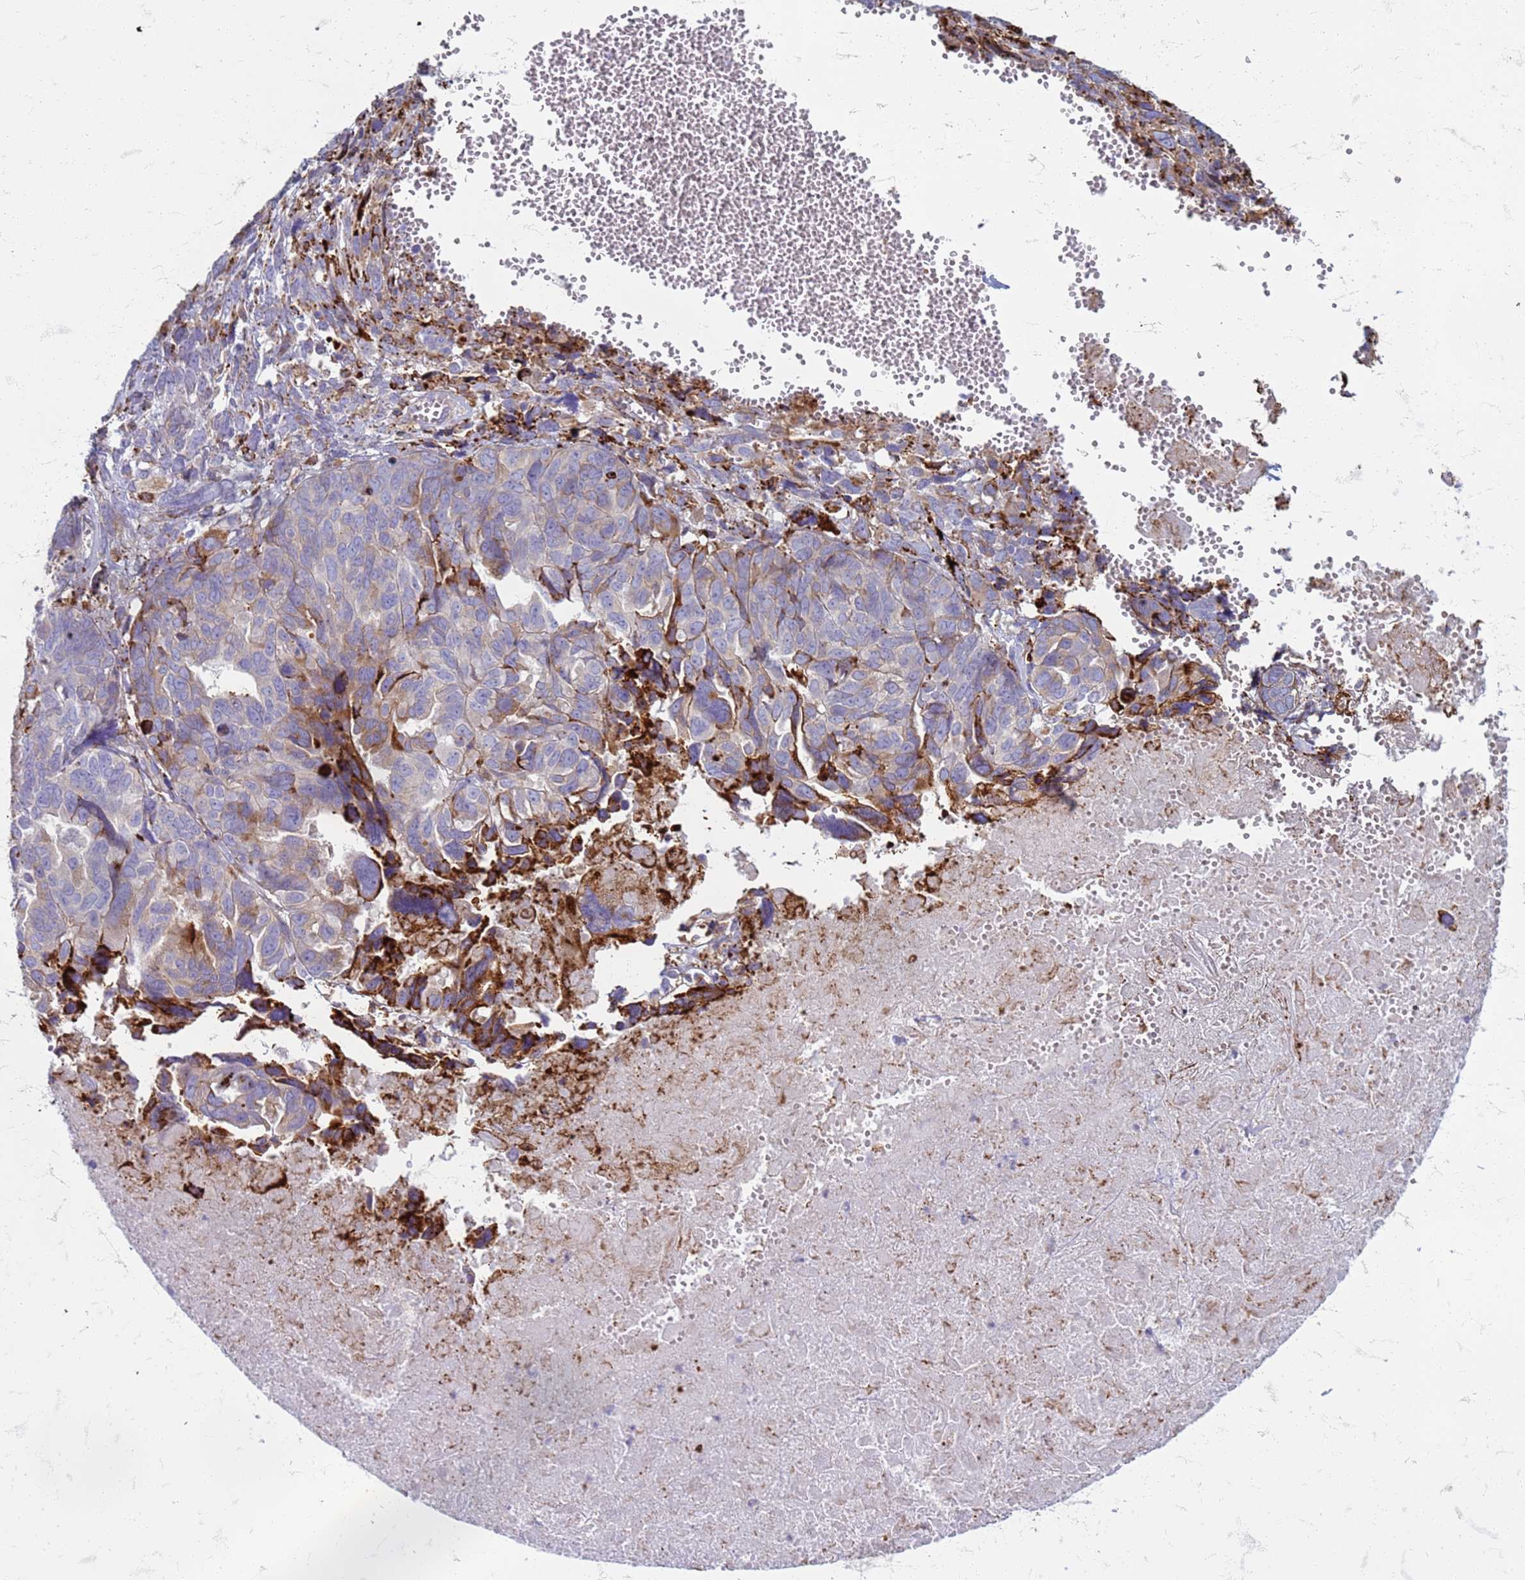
{"staining": {"intensity": "moderate", "quantity": "<25%", "location": "cytoplasmic/membranous"}, "tissue": "ovarian cancer", "cell_type": "Tumor cells", "image_type": "cancer", "snomed": [{"axis": "morphology", "description": "Cystadenocarcinoma, serous, NOS"}, {"axis": "topography", "description": "Ovary"}], "caption": "Serous cystadenocarcinoma (ovarian) tissue shows moderate cytoplasmic/membranous expression in approximately <25% of tumor cells", "gene": "PDK3", "patient": {"sex": "female", "age": 79}}